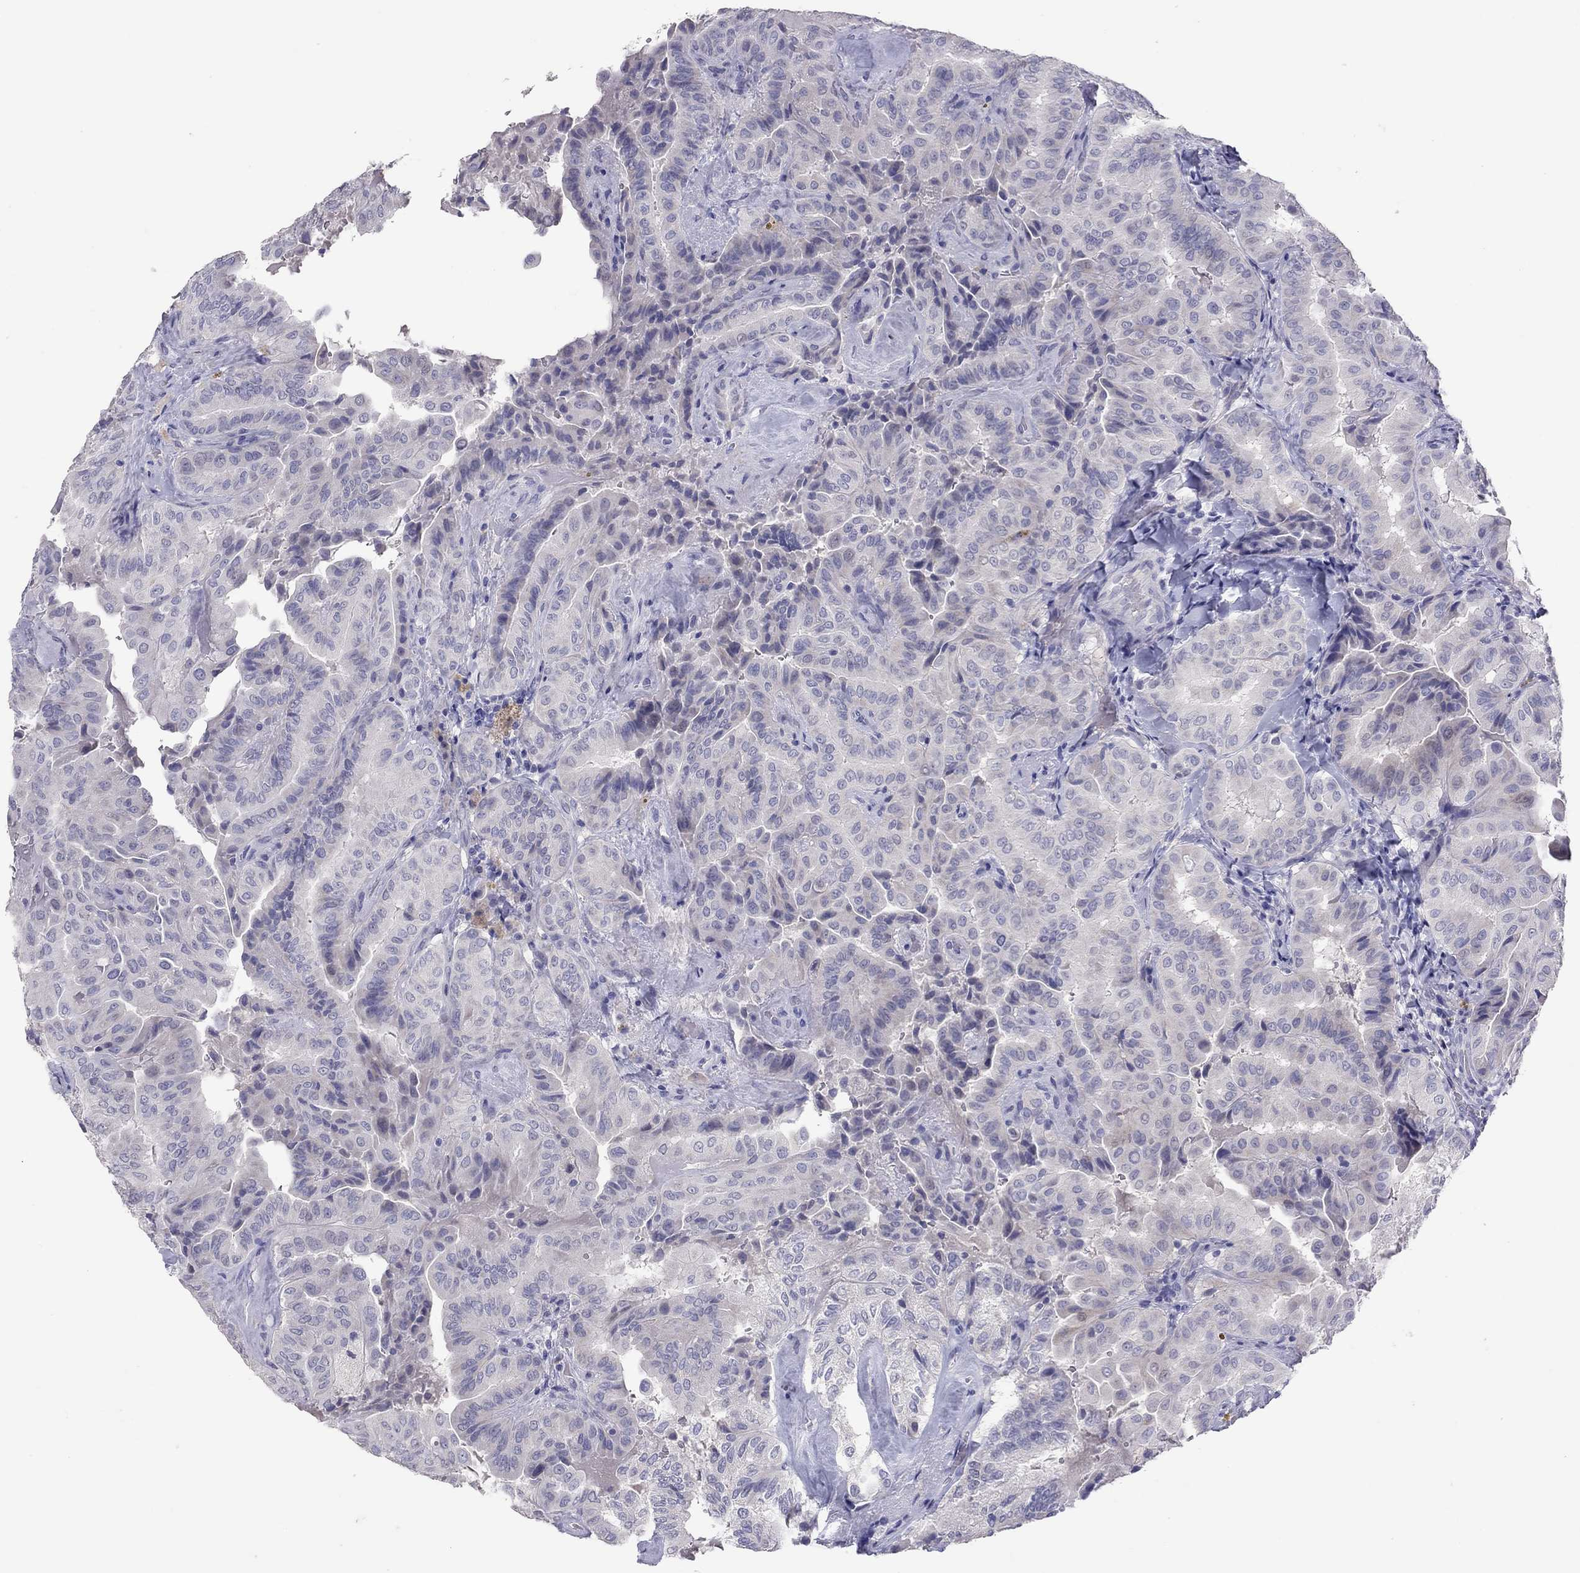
{"staining": {"intensity": "negative", "quantity": "none", "location": "none"}, "tissue": "thyroid cancer", "cell_type": "Tumor cells", "image_type": "cancer", "snomed": [{"axis": "morphology", "description": "Papillary adenocarcinoma, NOS"}, {"axis": "topography", "description": "Thyroid gland"}], "caption": "Tumor cells are negative for protein expression in human thyroid papillary adenocarcinoma.", "gene": "SLAMF1", "patient": {"sex": "female", "age": 68}}